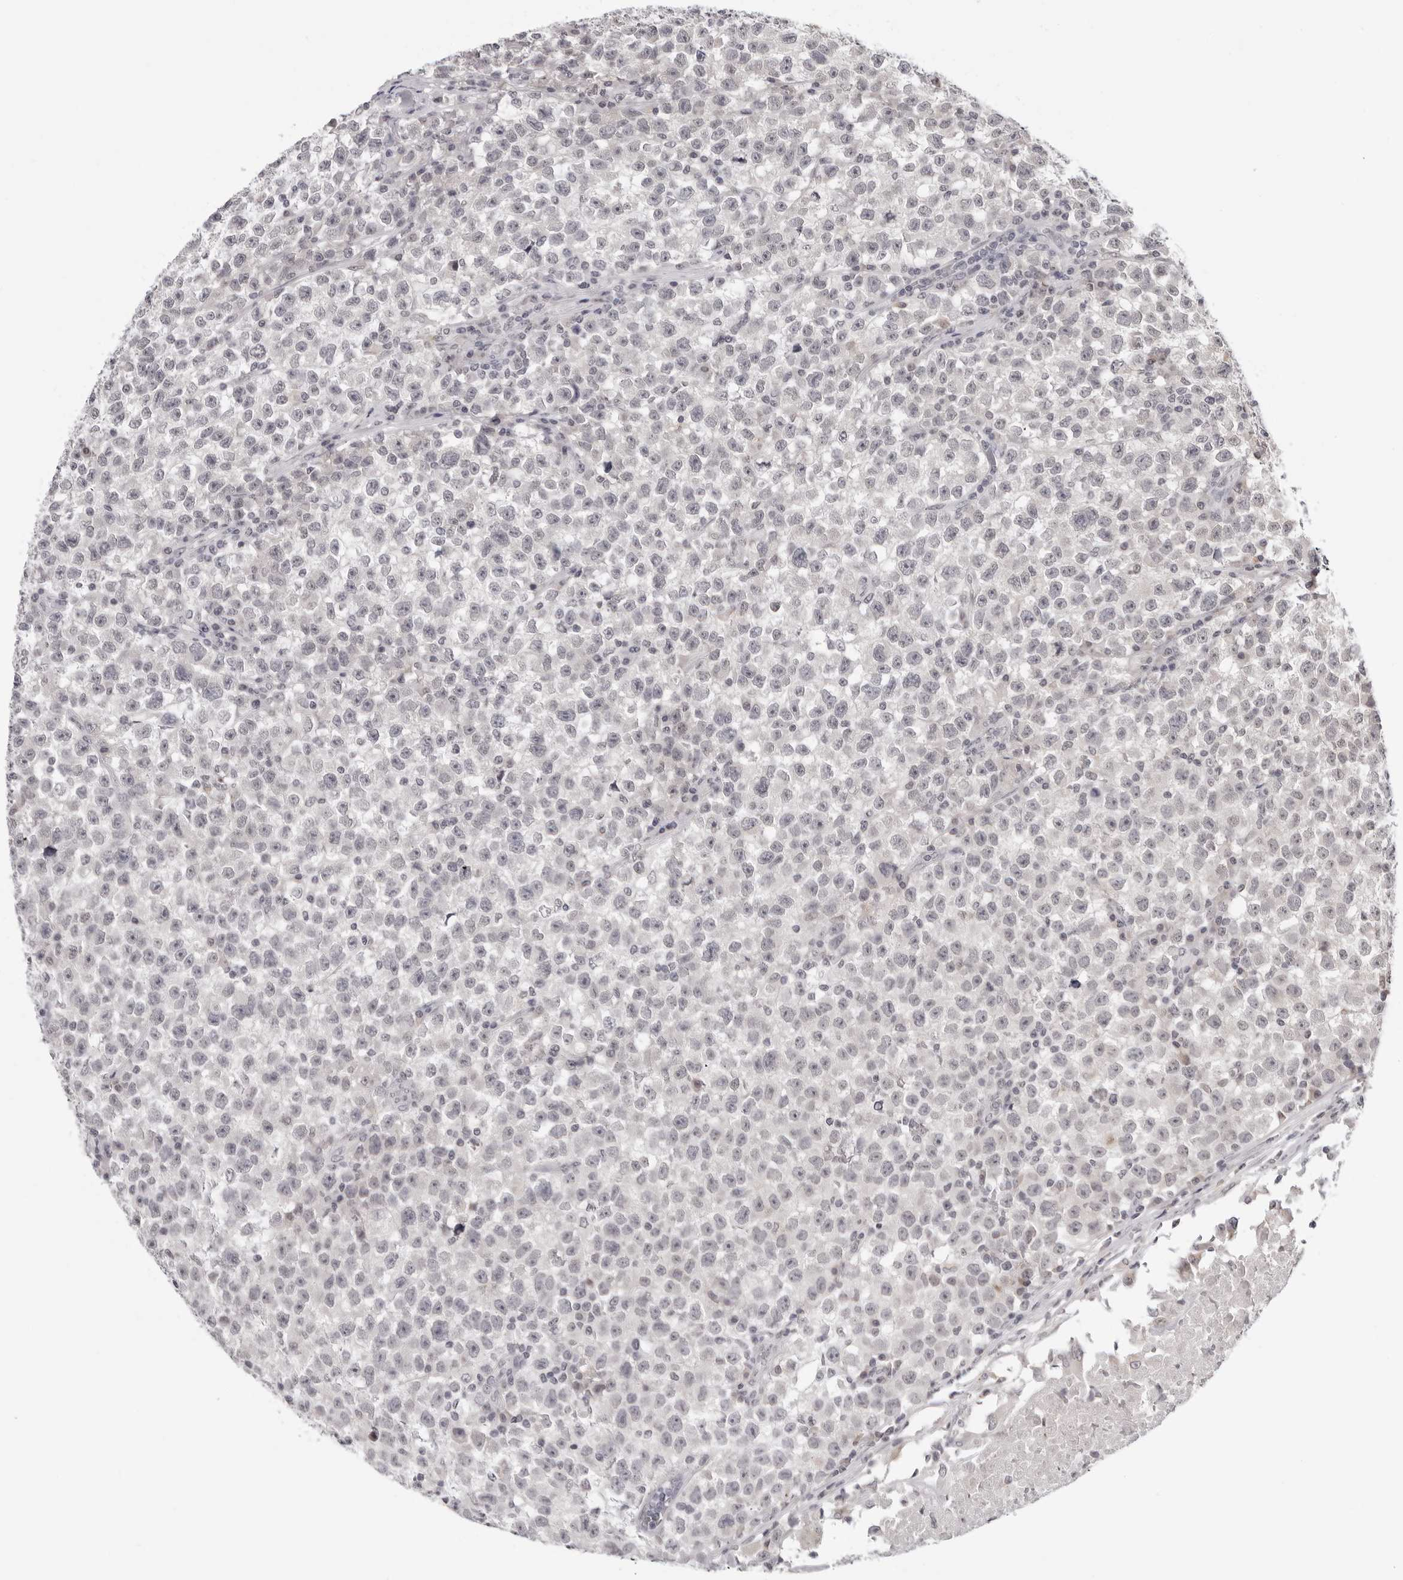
{"staining": {"intensity": "negative", "quantity": "none", "location": "none"}, "tissue": "testis cancer", "cell_type": "Tumor cells", "image_type": "cancer", "snomed": [{"axis": "morphology", "description": "Seminoma, NOS"}, {"axis": "topography", "description": "Testis"}], "caption": "Tumor cells show no significant expression in seminoma (testis).", "gene": "PRUNE1", "patient": {"sex": "male", "age": 22}}